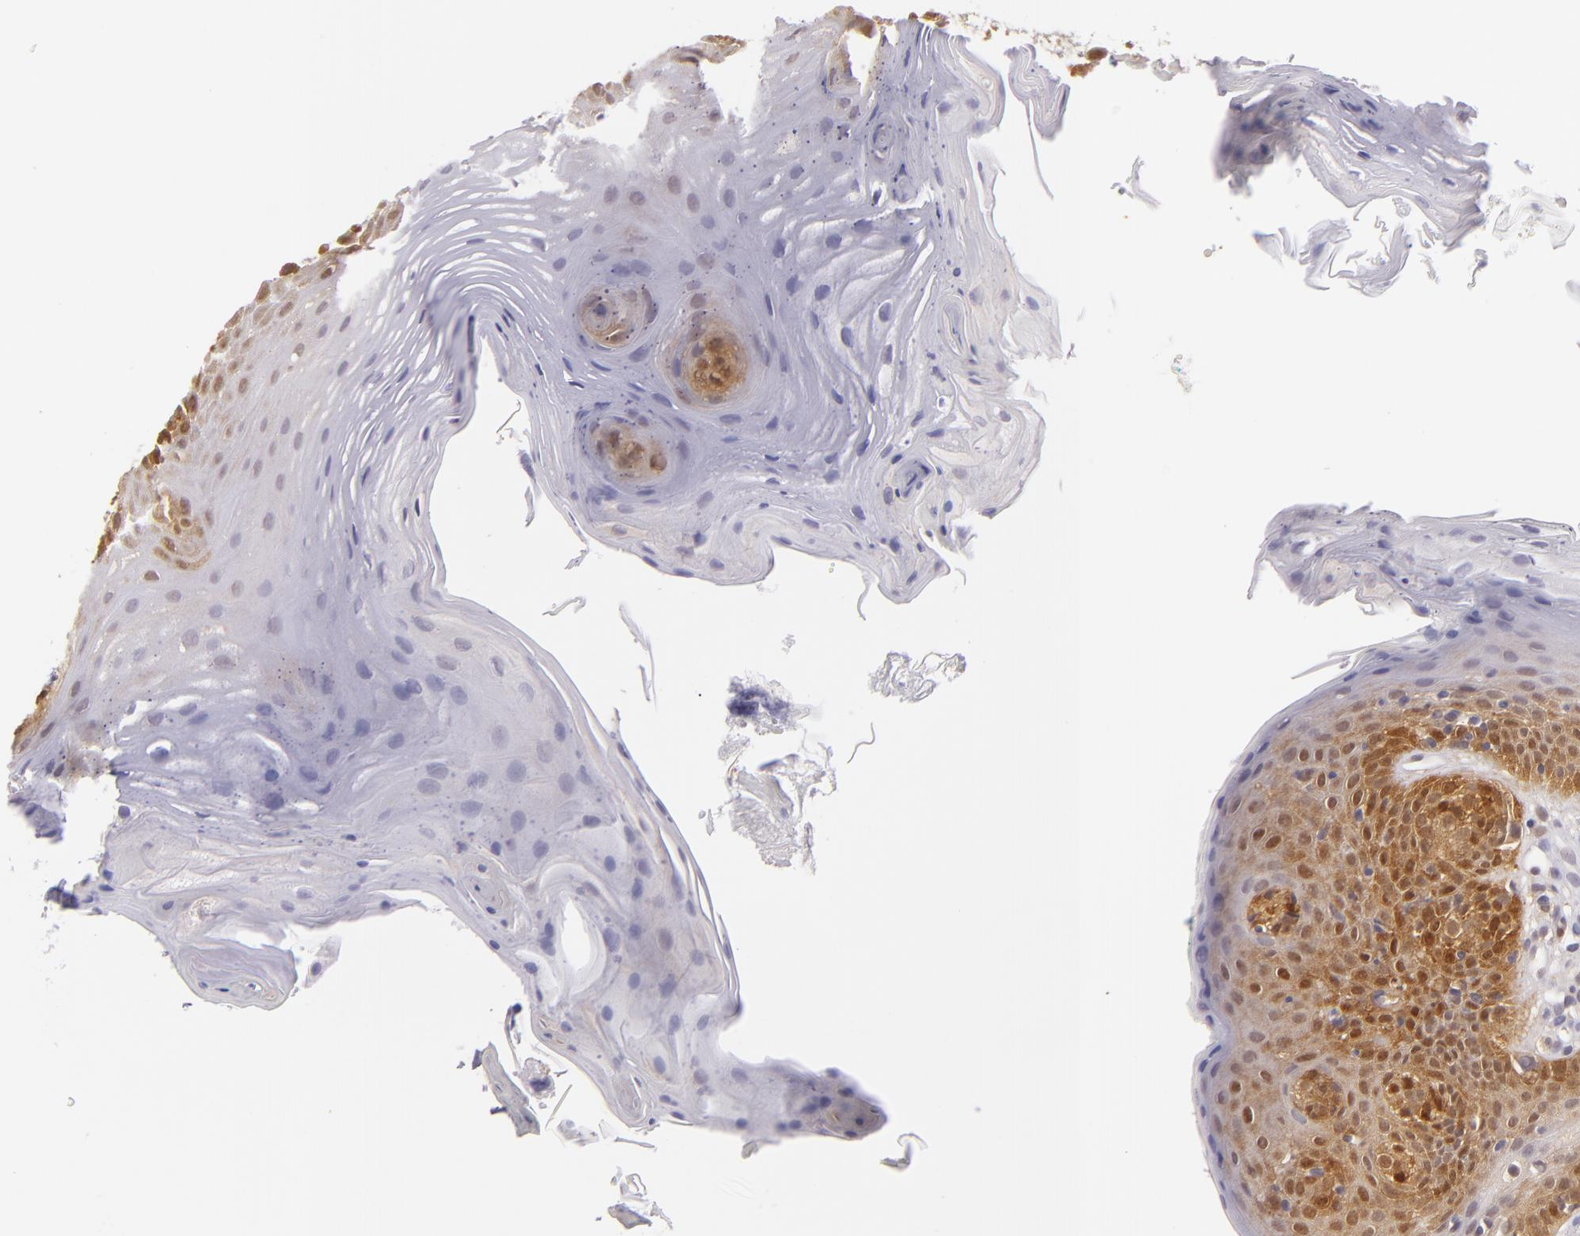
{"staining": {"intensity": "strong", "quantity": "25%-75%", "location": "cytoplasmic/membranous,nuclear"}, "tissue": "oral mucosa", "cell_type": "Squamous epithelial cells", "image_type": "normal", "snomed": [{"axis": "morphology", "description": "Normal tissue, NOS"}, {"axis": "topography", "description": "Oral tissue"}], "caption": "The micrograph displays immunohistochemical staining of benign oral mucosa. There is strong cytoplasmic/membranous,nuclear staining is present in approximately 25%-75% of squamous epithelial cells.", "gene": "HSPH1", "patient": {"sex": "male", "age": 62}}